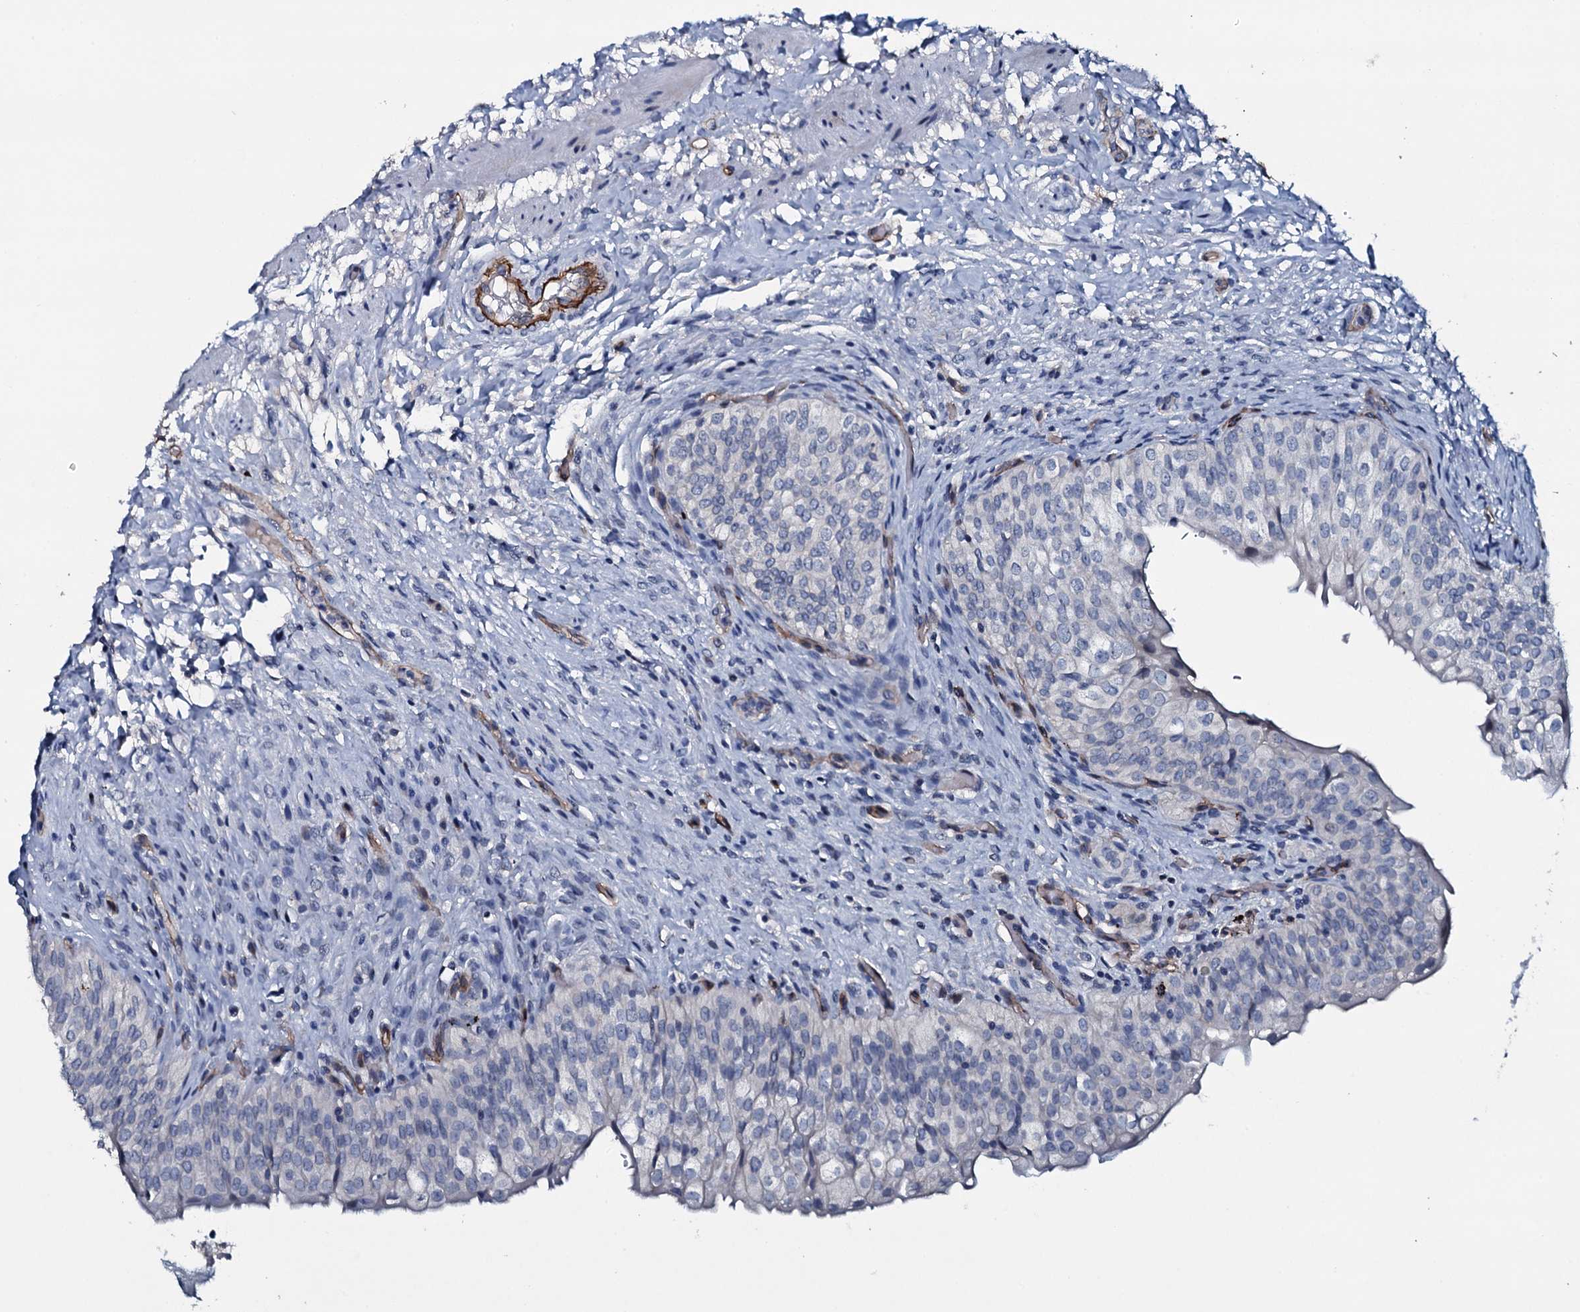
{"staining": {"intensity": "negative", "quantity": "none", "location": "none"}, "tissue": "urinary bladder", "cell_type": "Urothelial cells", "image_type": "normal", "snomed": [{"axis": "morphology", "description": "Normal tissue, NOS"}, {"axis": "topography", "description": "Urinary bladder"}], "caption": "The immunohistochemistry image has no significant staining in urothelial cells of urinary bladder. The staining is performed using DAB brown chromogen with nuclei counter-stained in using hematoxylin.", "gene": "CLEC14A", "patient": {"sex": "male", "age": 55}}